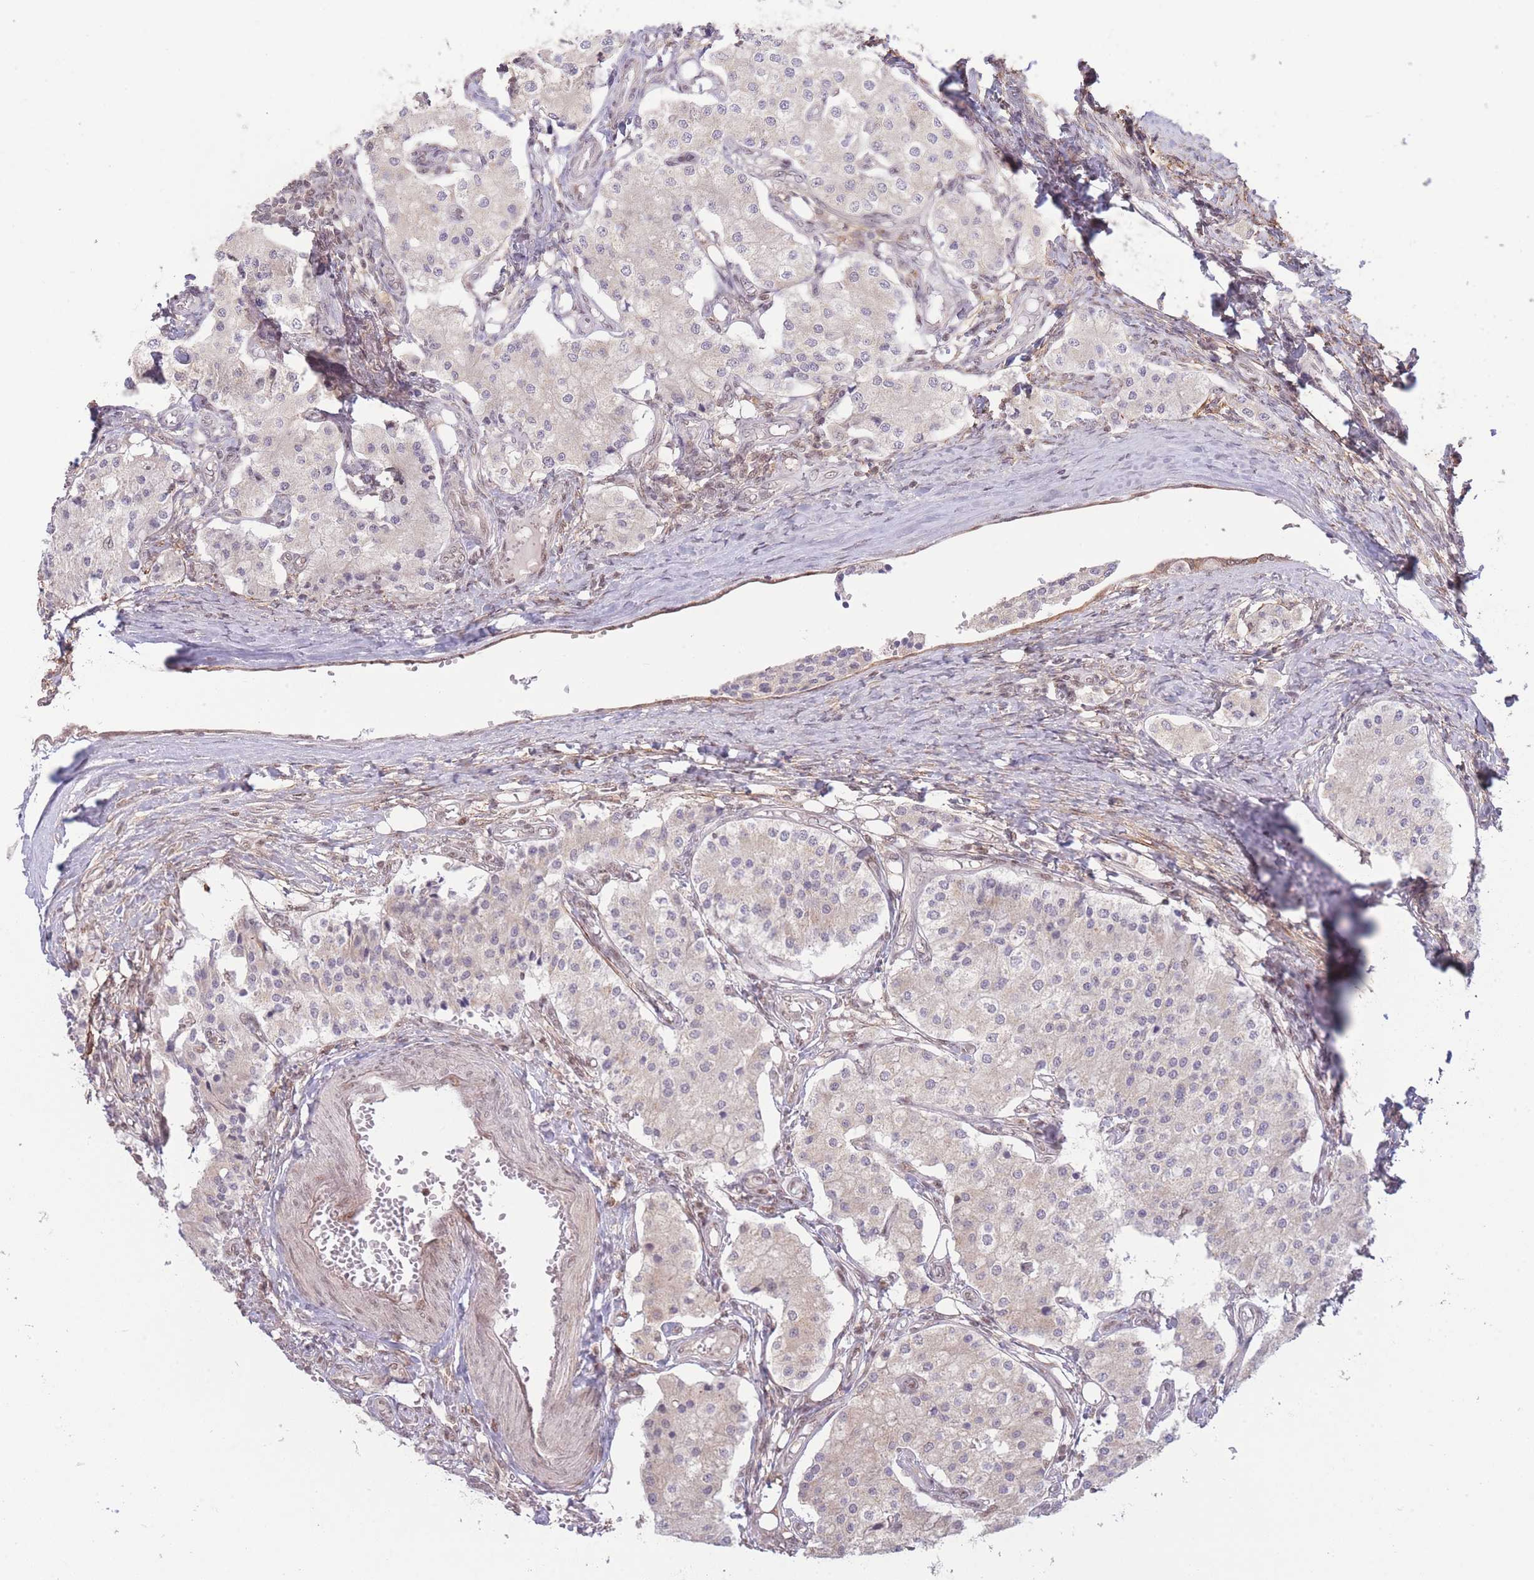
{"staining": {"intensity": "negative", "quantity": "none", "location": "none"}, "tissue": "carcinoid", "cell_type": "Tumor cells", "image_type": "cancer", "snomed": [{"axis": "morphology", "description": "Carcinoid, malignant, NOS"}, {"axis": "topography", "description": "Colon"}], "caption": "High power microscopy image of an IHC image of carcinoid (malignant), revealing no significant staining in tumor cells.", "gene": "CARD8", "patient": {"sex": "female", "age": 52}}